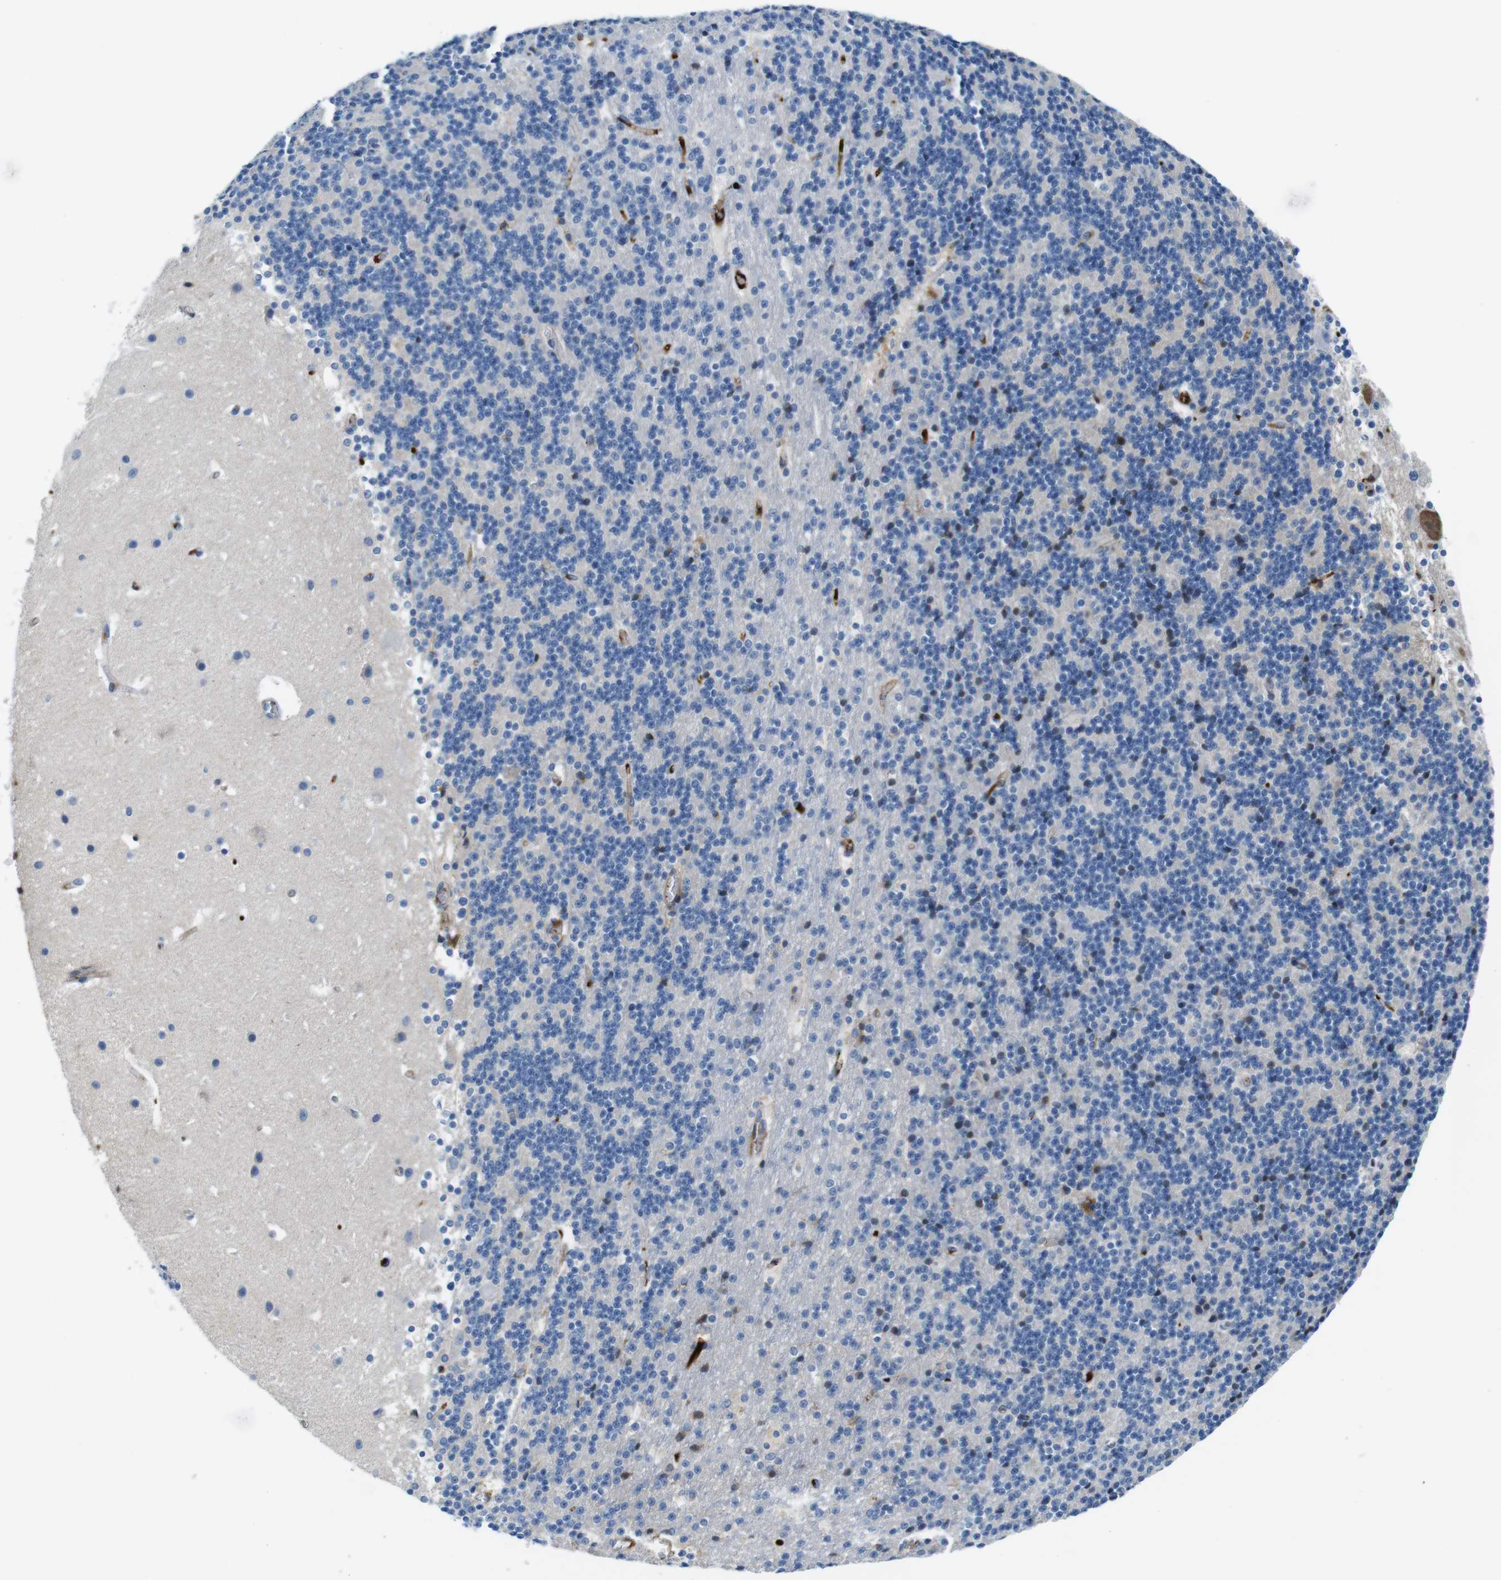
{"staining": {"intensity": "negative", "quantity": "none", "location": "none"}, "tissue": "cerebellum", "cell_type": "Cells in granular layer", "image_type": "normal", "snomed": [{"axis": "morphology", "description": "Normal tissue, NOS"}, {"axis": "topography", "description": "Cerebellum"}], "caption": "This is an immunohistochemistry (IHC) micrograph of normal cerebellum. There is no positivity in cells in granular layer.", "gene": "IGHD", "patient": {"sex": "male", "age": 45}}